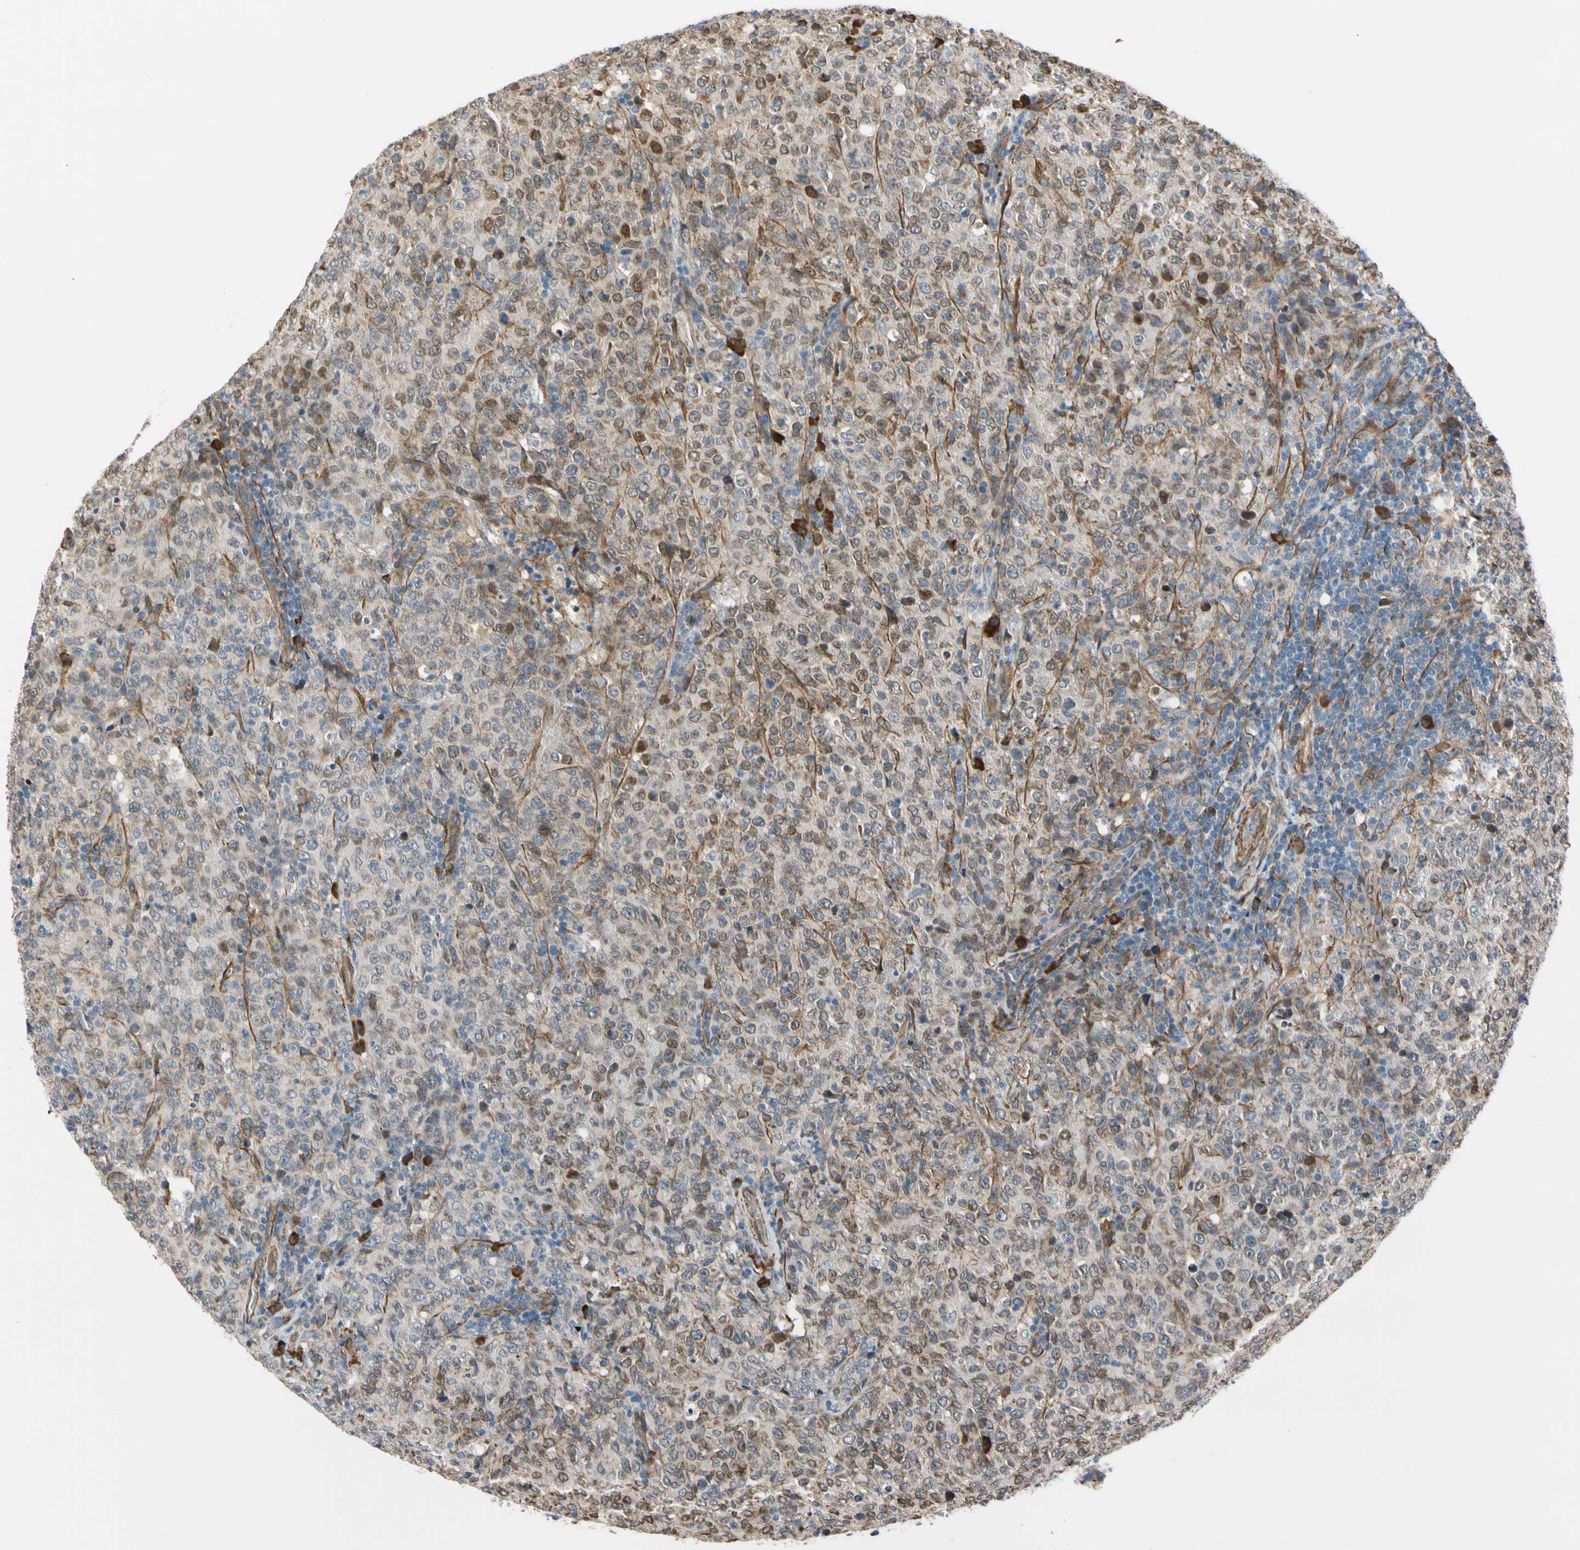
{"staining": {"intensity": "weak", "quantity": ">75%", "location": "cytoplasmic/membranous"}, "tissue": "lymphoma", "cell_type": "Tumor cells", "image_type": "cancer", "snomed": [{"axis": "morphology", "description": "Malignant lymphoma, non-Hodgkin's type, High grade"}, {"axis": "topography", "description": "Tonsil"}], "caption": "The immunohistochemical stain shows weak cytoplasmic/membranous positivity in tumor cells of lymphoma tissue.", "gene": "LIMK2", "patient": {"sex": "female", "age": 36}}